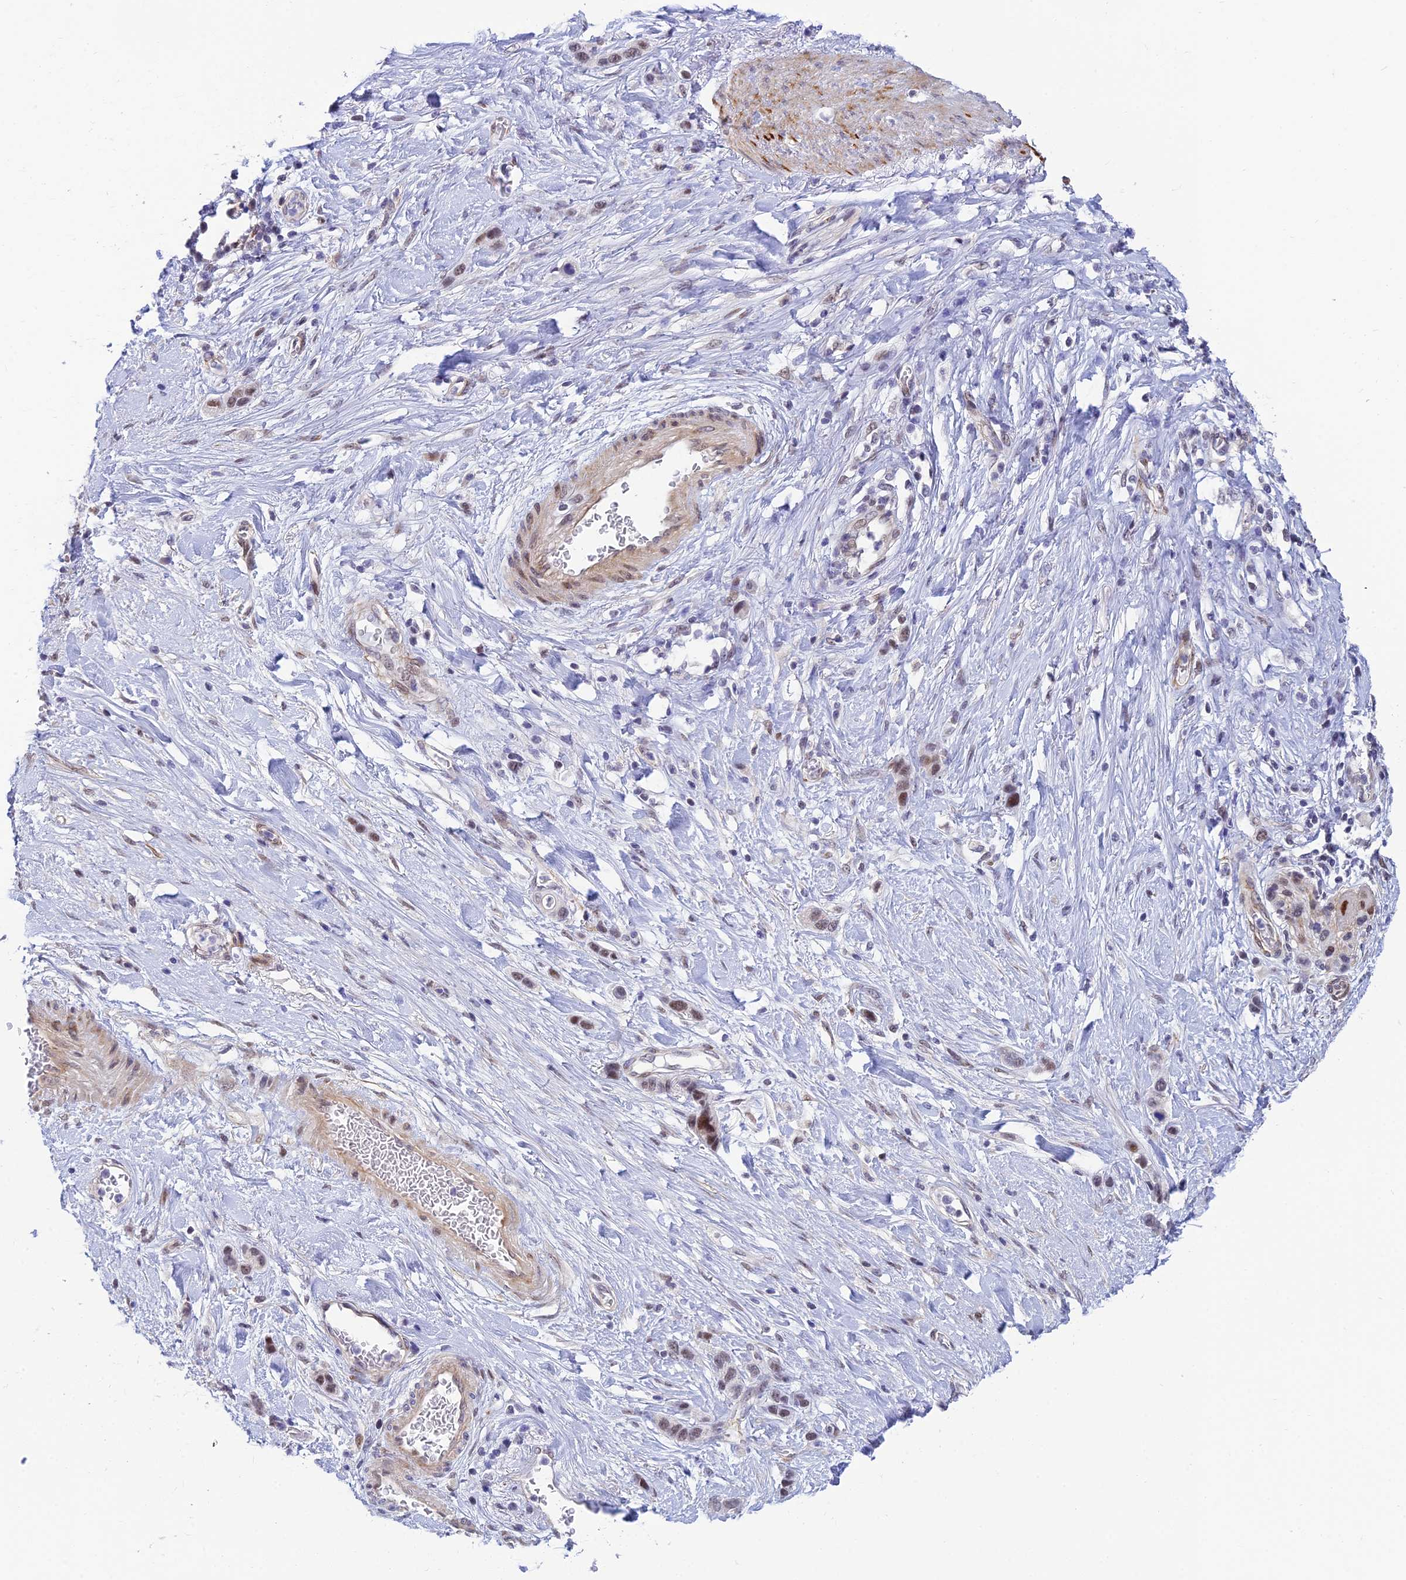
{"staining": {"intensity": "weak", "quantity": ">75%", "location": "nuclear"}, "tissue": "stomach cancer", "cell_type": "Tumor cells", "image_type": "cancer", "snomed": [{"axis": "morphology", "description": "Adenocarcinoma, NOS"}, {"axis": "morphology", "description": "Adenocarcinoma, High grade"}, {"axis": "topography", "description": "Stomach, upper"}, {"axis": "topography", "description": "Stomach, lower"}], "caption": "Stomach cancer (adenocarcinoma (high-grade)) tissue demonstrates weak nuclear positivity in about >75% of tumor cells, visualized by immunohistochemistry.", "gene": "CLK4", "patient": {"sex": "female", "age": 65}}